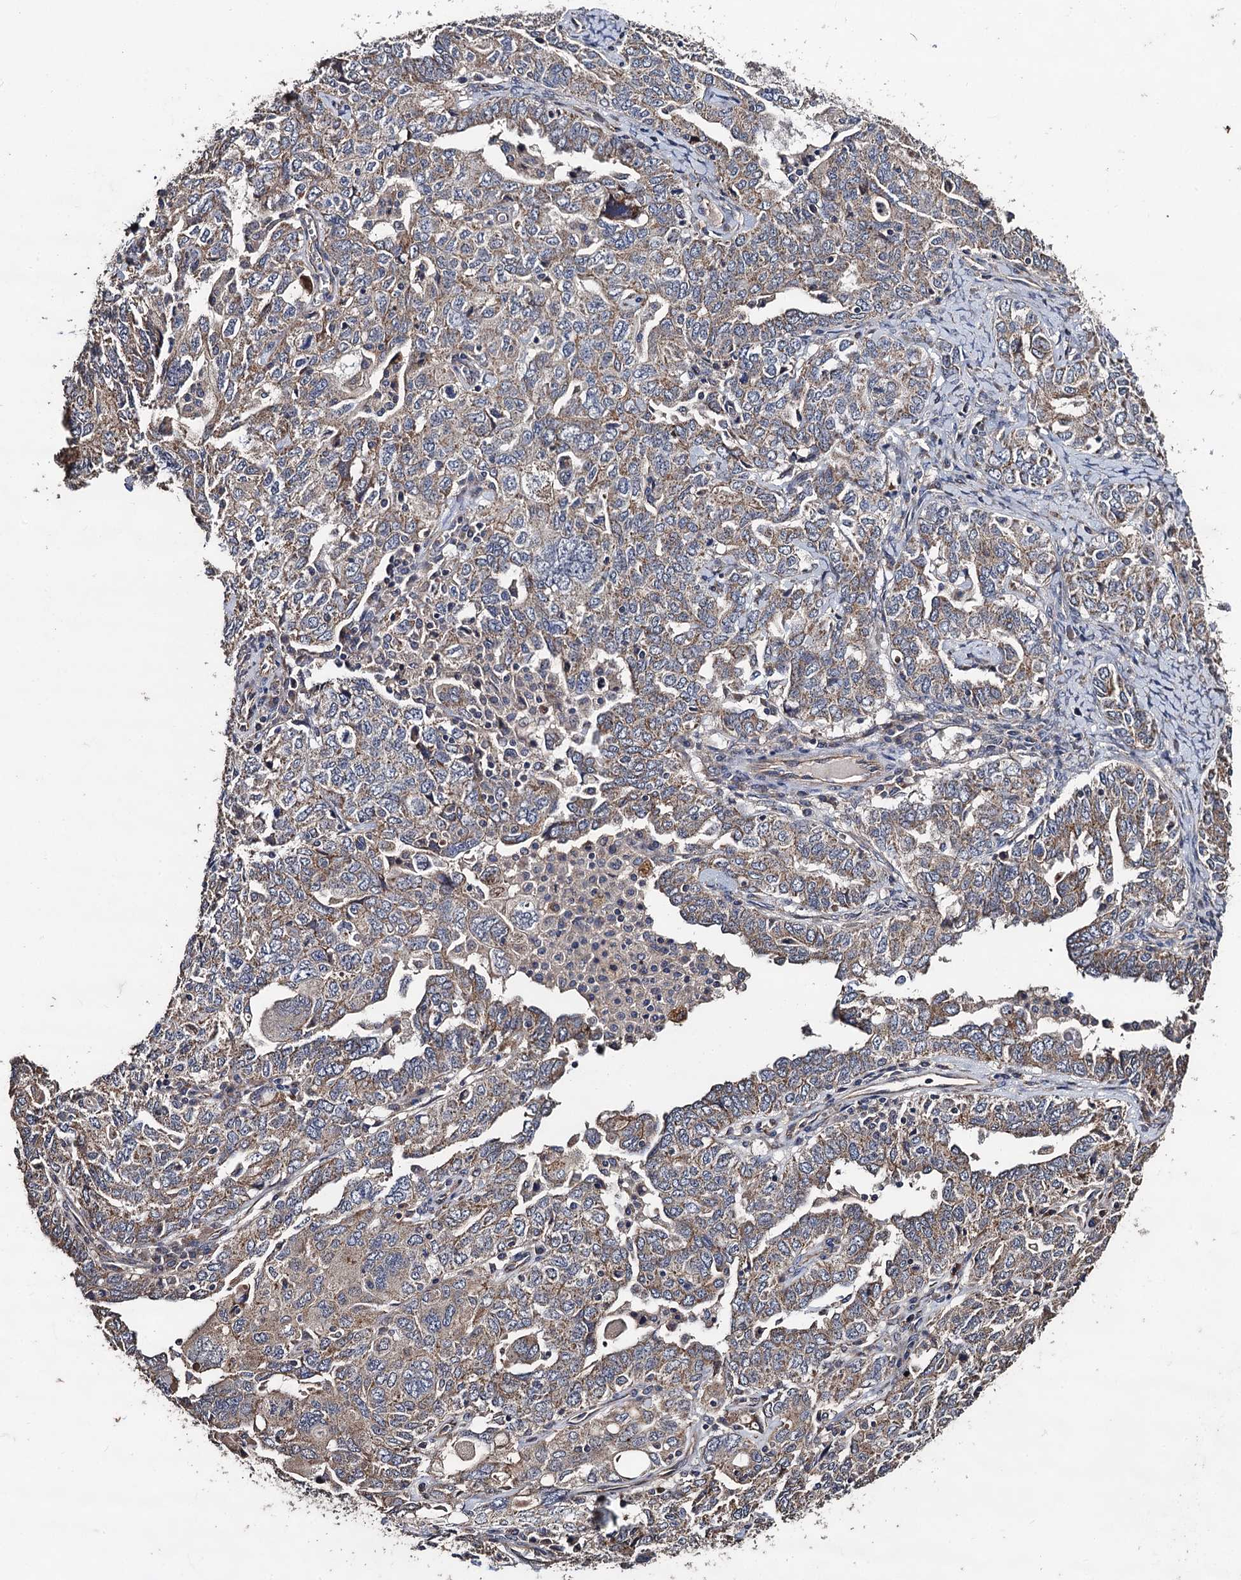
{"staining": {"intensity": "moderate", "quantity": ">75%", "location": "cytoplasmic/membranous"}, "tissue": "ovarian cancer", "cell_type": "Tumor cells", "image_type": "cancer", "snomed": [{"axis": "morphology", "description": "Carcinoma, endometroid"}, {"axis": "topography", "description": "Ovary"}], "caption": "Immunohistochemistry histopathology image of neoplastic tissue: human ovarian cancer (endometroid carcinoma) stained using IHC displays medium levels of moderate protein expression localized specifically in the cytoplasmic/membranous of tumor cells, appearing as a cytoplasmic/membranous brown color.", "gene": "PPTC7", "patient": {"sex": "female", "age": 62}}